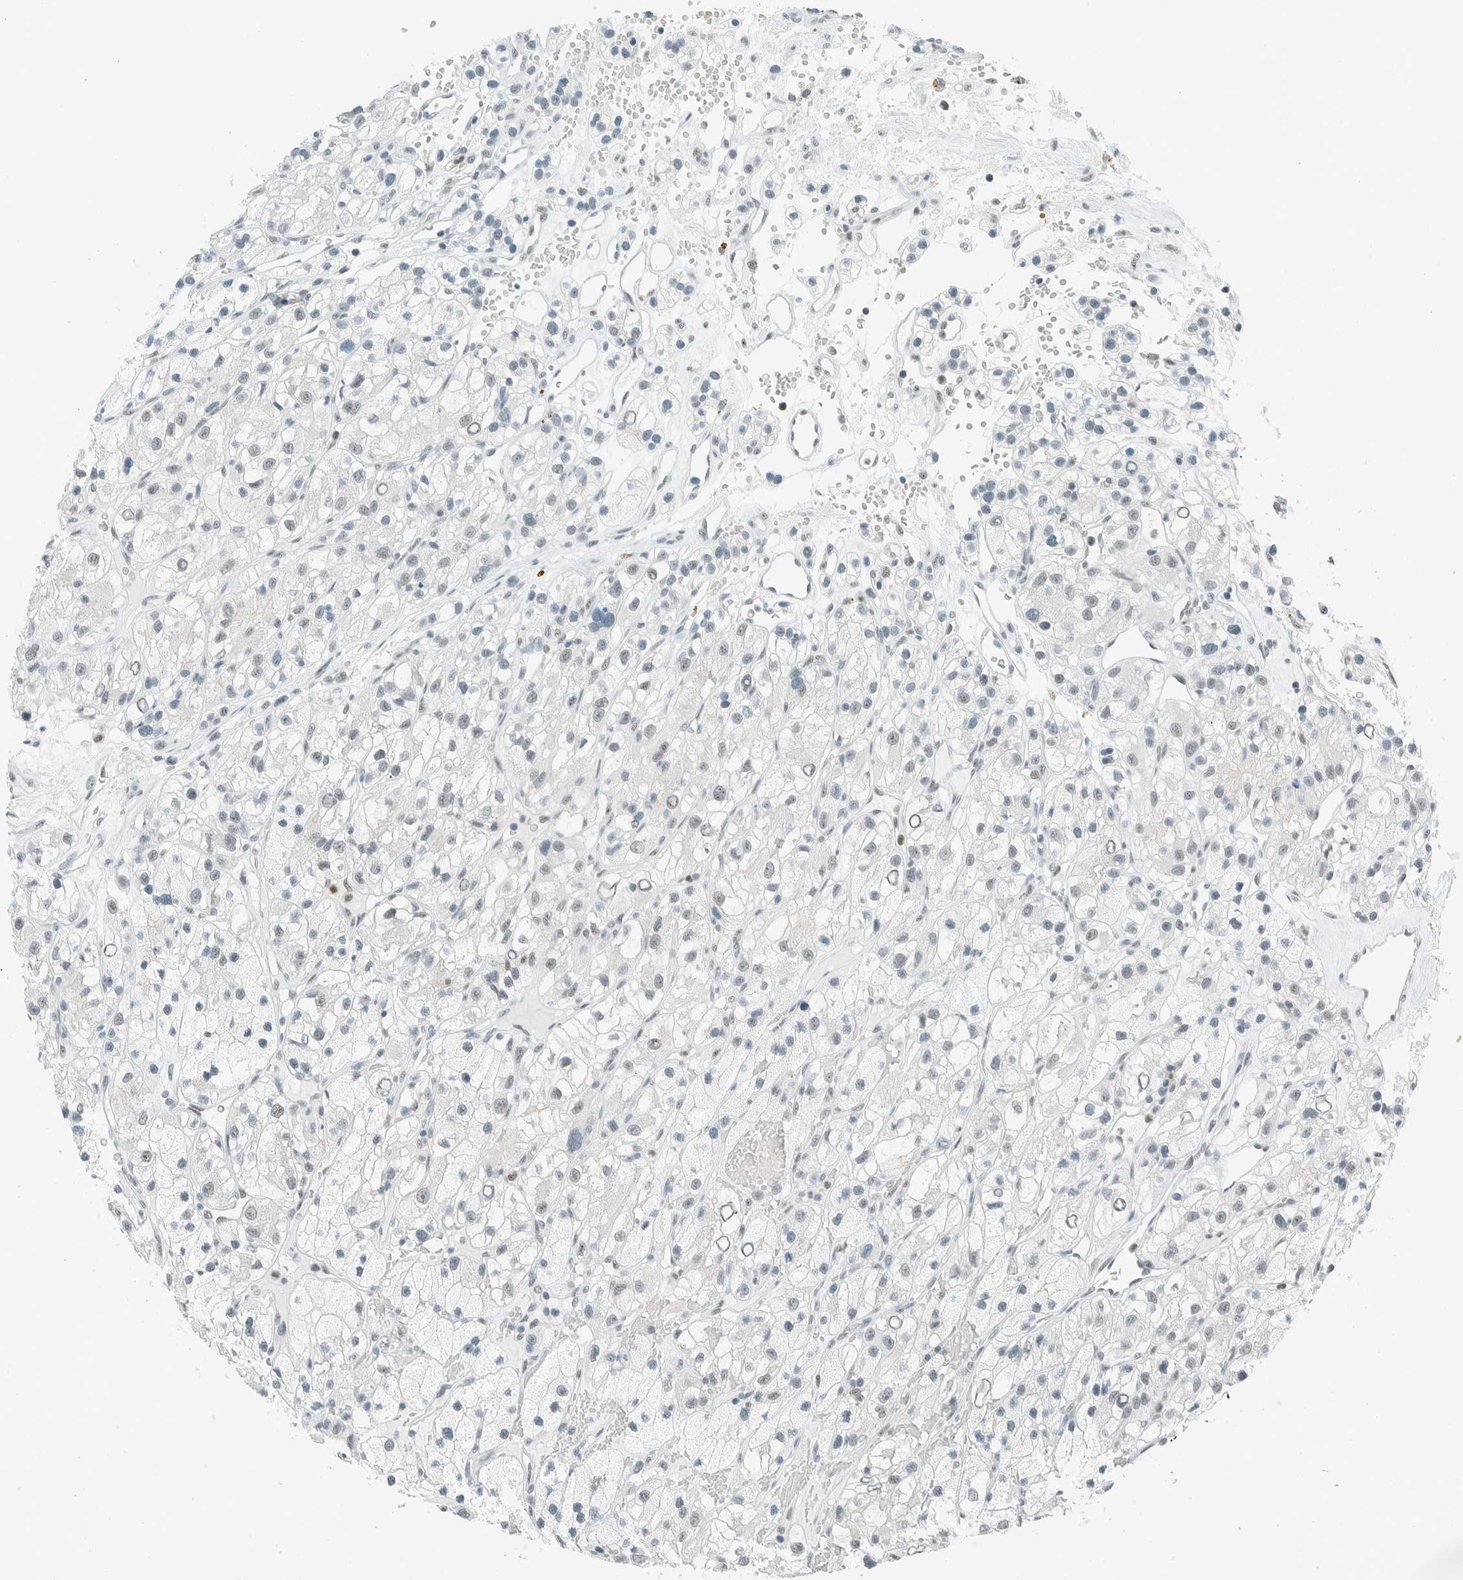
{"staining": {"intensity": "negative", "quantity": "none", "location": "none"}, "tissue": "renal cancer", "cell_type": "Tumor cells", "image_type": "cancer", "snomed": [{"axis": "morphology", "description": "Adenocarcinoma, NOS"}, {"axis": "topography", "description": "Kidney"}], "caption": "IHC image of neoplastic tissue: human adenocarcinoma (renal) stained with DAB shows no significant protein positivity in tumor cells. (DAB immunohistochemistry visualized using brightfield microscopy, high magnification).", "gene": "CYSRT1", "patient": {"sex": "female", "age": 57}}